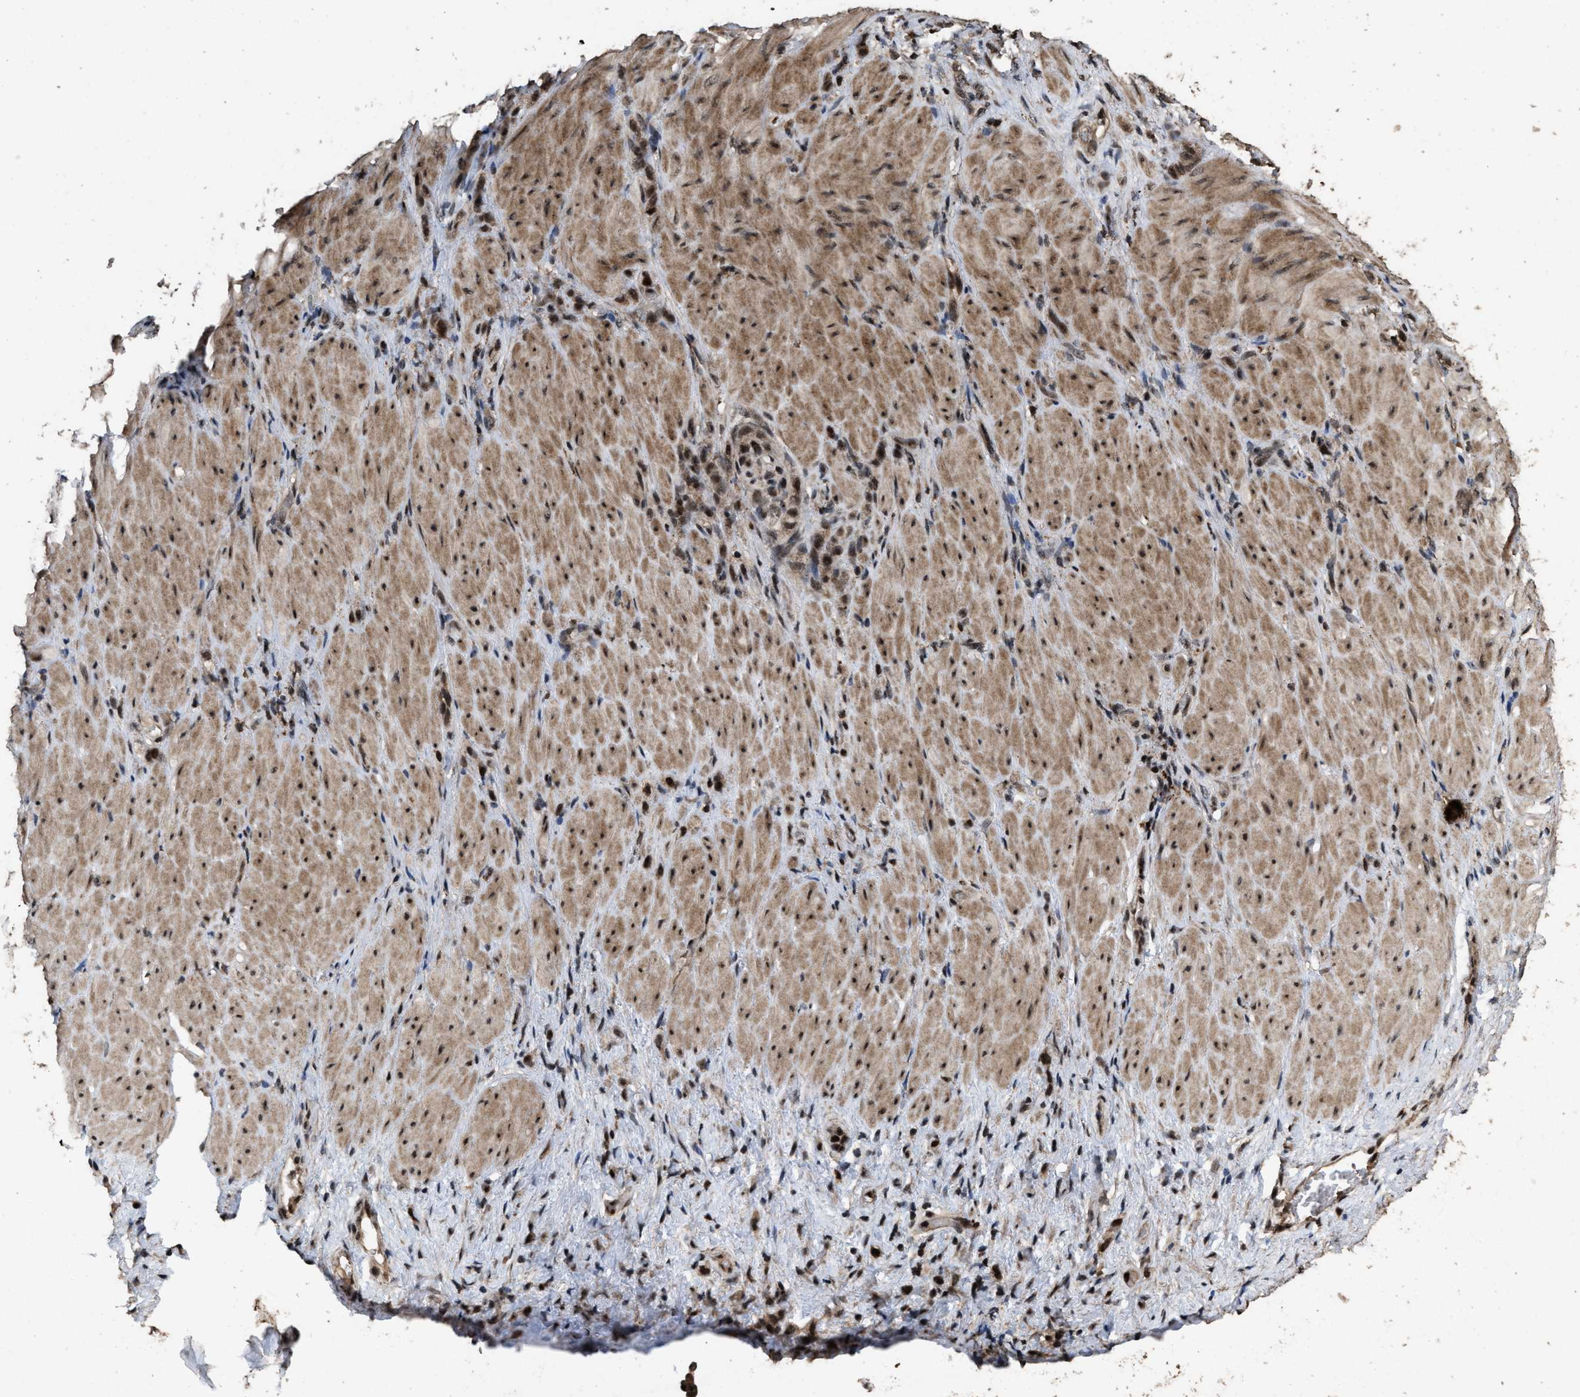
{"staining": {"intensity": "moderate", "quantity": ">75%", "location": "cytoplasmic/membranous,nuclear"}, "tissue": "stomach cancer", "cell_type": "Tumor cells", "image_type": "cancer", "snomed": [{"axis": "morphology", "description": "Normal tissue, NOS"}, {"axis": "morphology", "description": "Adenocarcinoma, NOS"}, {"axis": "topography", "description": "Stomach"}], "caption": "This image exhibits adenocarcinoma (stomach) stained with IHC to label a protein in brown. The cytoplasmic/membranous and nuclear of tumor cells show moderate positivity for the protein. Nuclei are counter-stained blue.", "gene": "HAUS6", "patient": {"sex": "male", "age": 82}}